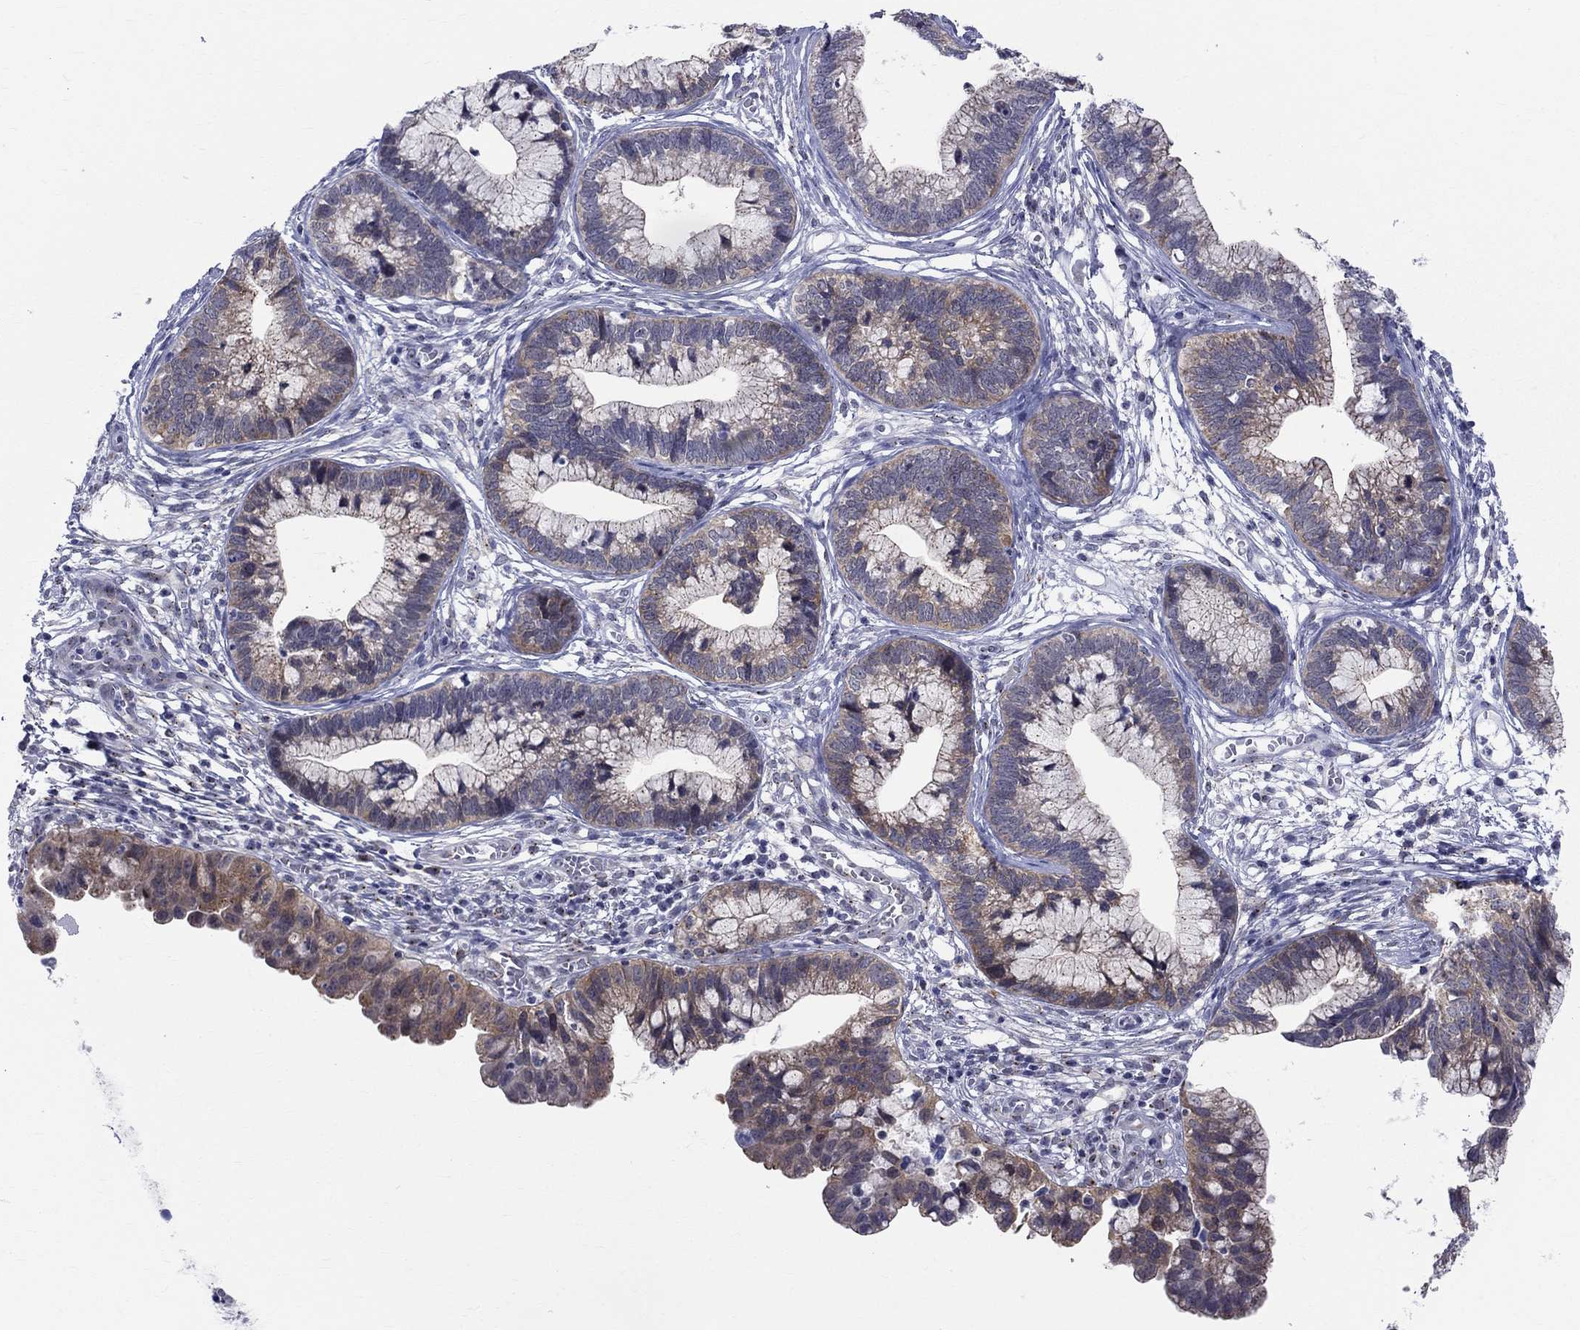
{"staining": {"intensity": "moderate", "quantity": "<25%", "location": "cytoplasmic/membranous"}, "tissue": "cervical cancer", "cell_type": "Tumor cells", "image_type": "cancer", "snomed": [{"axis": "morphology", "description": "Adenocarcinoma, NOS"}, {"axis": "topography", "description": "Cervix"}], "caption": "This micrograph exhibits cervical adenocarcinoma stained with immunohistochemistry (IHC) to label a protein in brown. The cytoplasmic/membranous of tumor cells show moderate positivity for the protein. Nuclei are counter-stained blue.", "gene": "CEP43", "patient": {"sex": "female", "age": 44}}